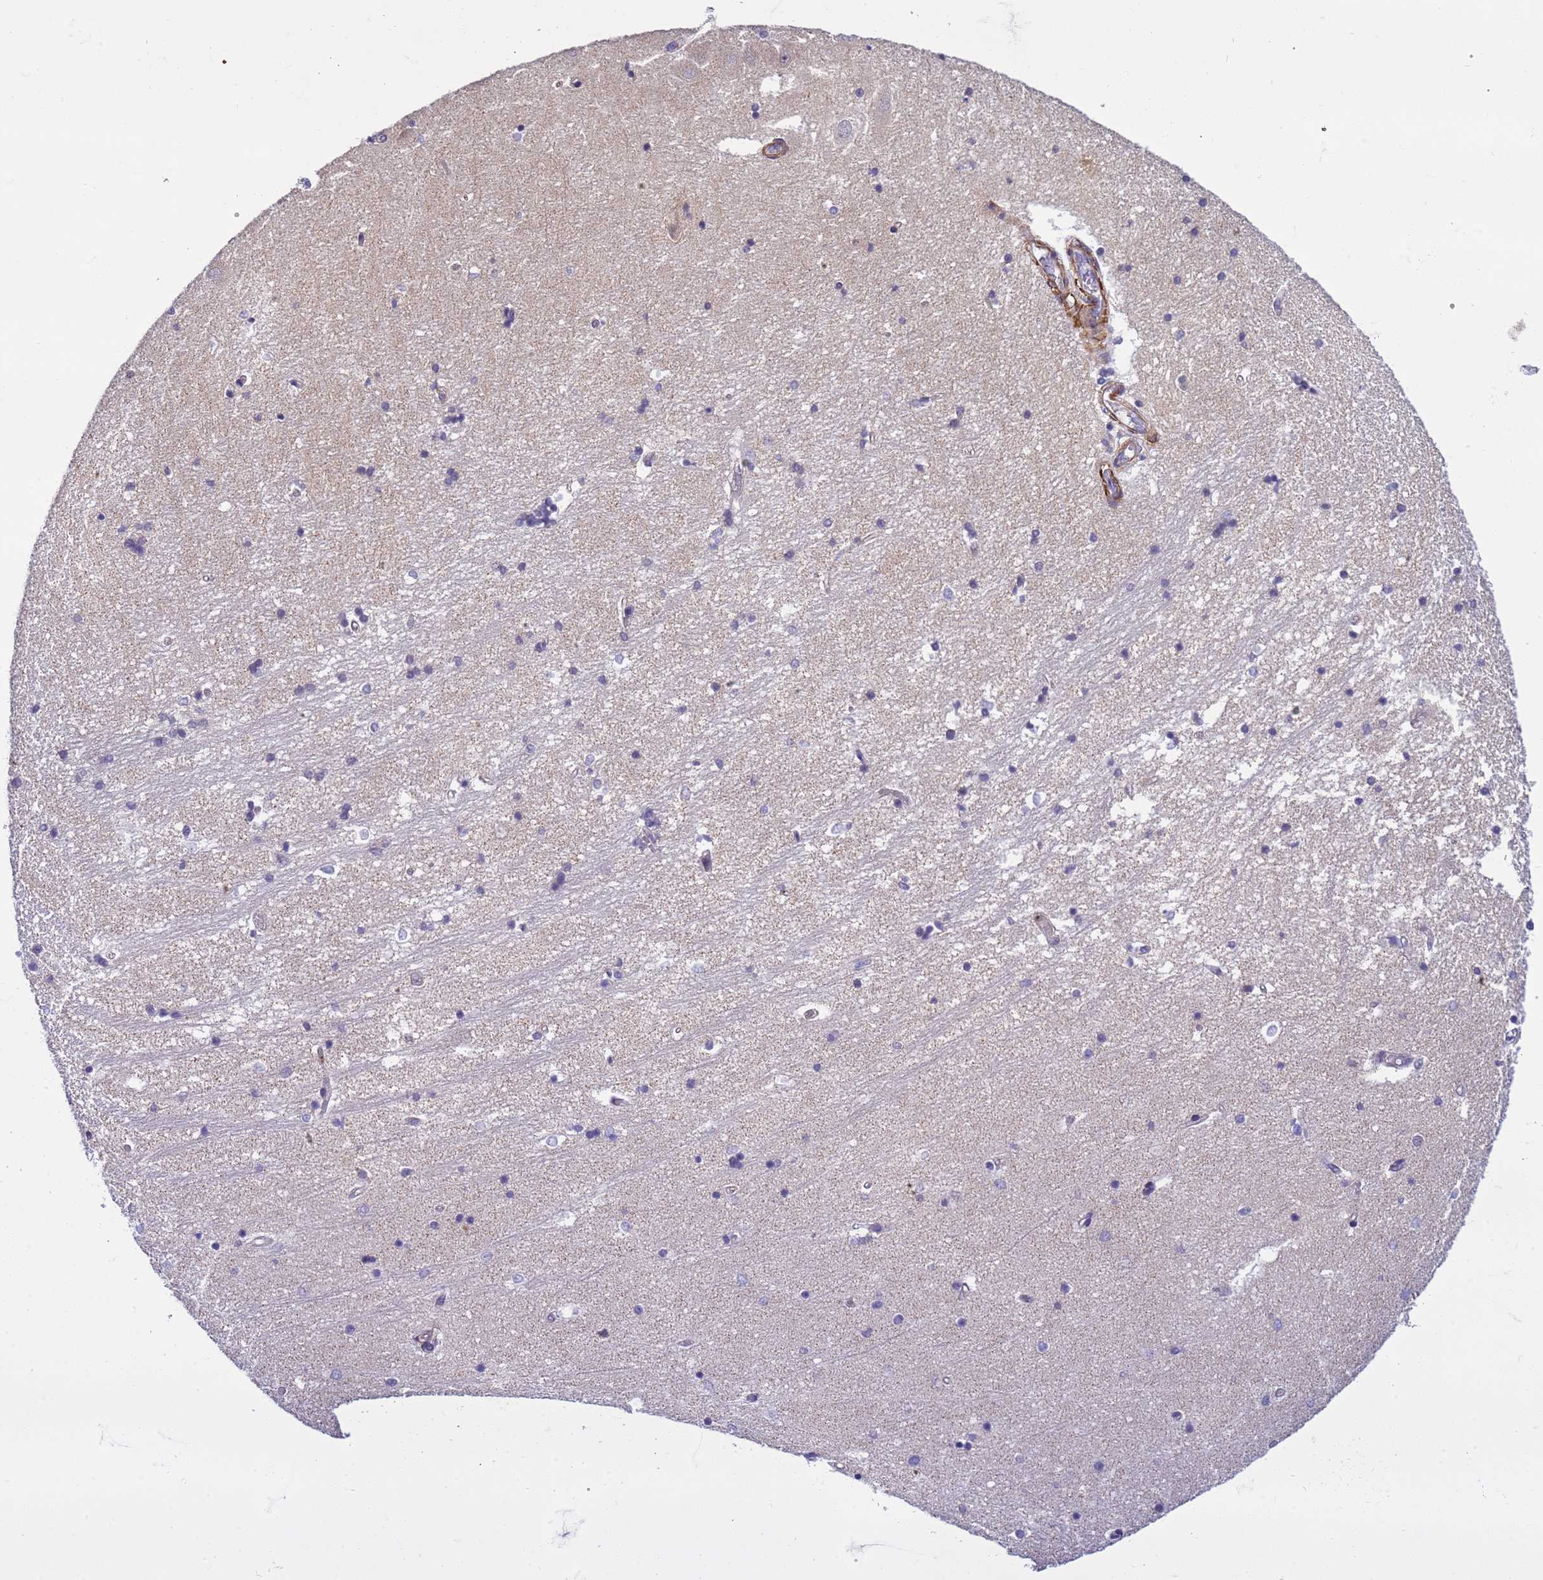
{"staining": {"intensity": "negative", "quantity": "none", "location": "none"}, "tissue": "hippocampus", "cell_type": "Glial cells", "image_type": "normal", "snomed": [{"axis": "morphology", "description": "Normal tissue, NOS"}, {"axis": "topography", "description": "Hippocampus"}], "caption": "This histopathology image is of unremarkable hippocampus stained with immunohistochemistry to label a protein in brown with the nuclei are counter-stained blue. There is no positivity in glial cells.", "gene": "GEN1", "patient": {"sex": "male", "age": 45}}